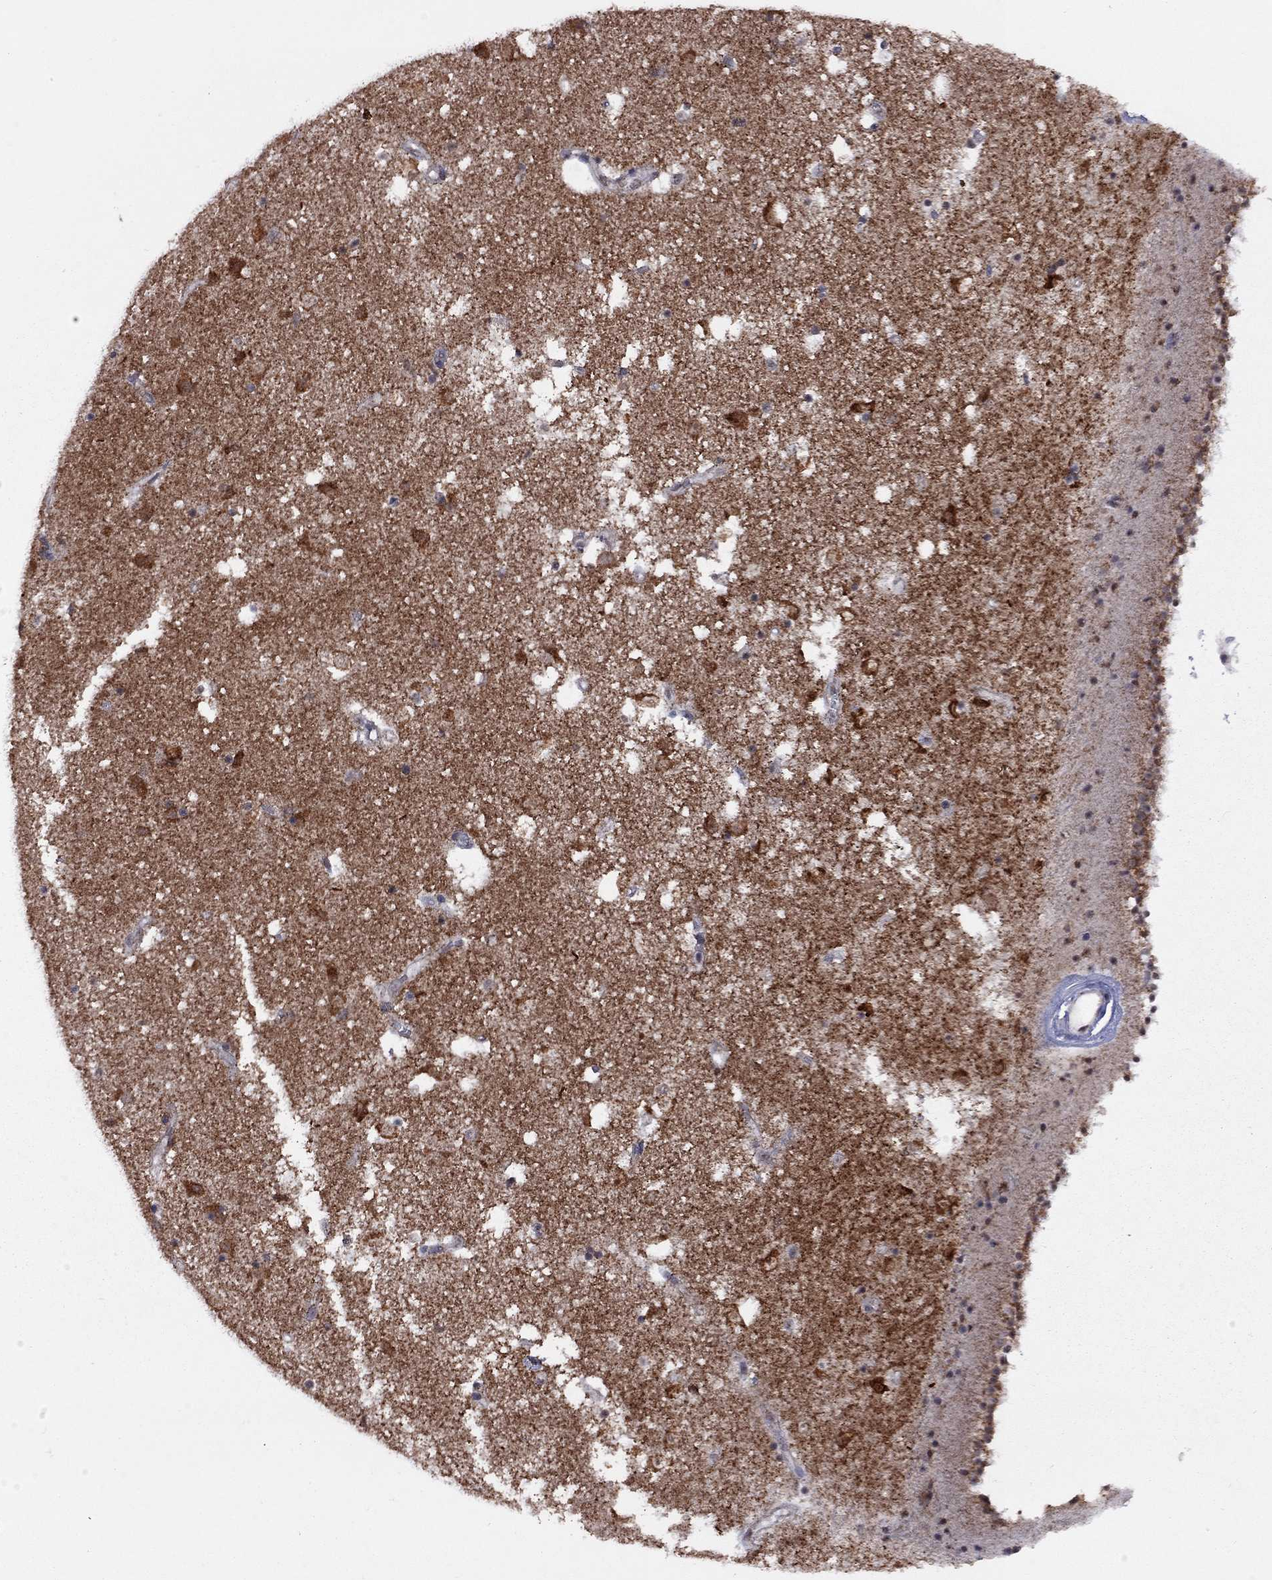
{"staining": {"intensity": "negative", "quantity": "none", "location": "none"}, "tissue": "caudate", "cell_type": "Glial cells", "image_type": "normal", "snomed": [{"axis": "morphology", "description": "Normal tissue, NOS"}, {"axis": "topography", "description": "Lateral ventricle wall"}], "caption": "Benign caudate was stained to show a protein in brown. There is no significant positivity in glial cells. (Stains: DAB (3,3'-diaminobenzidine) IHC with hematoxylin counter stain, Microscopy: brightfield microscopy at high magnification).", "gene": "NDUFB1", "patient": {"sex": "female", "age": 71}}